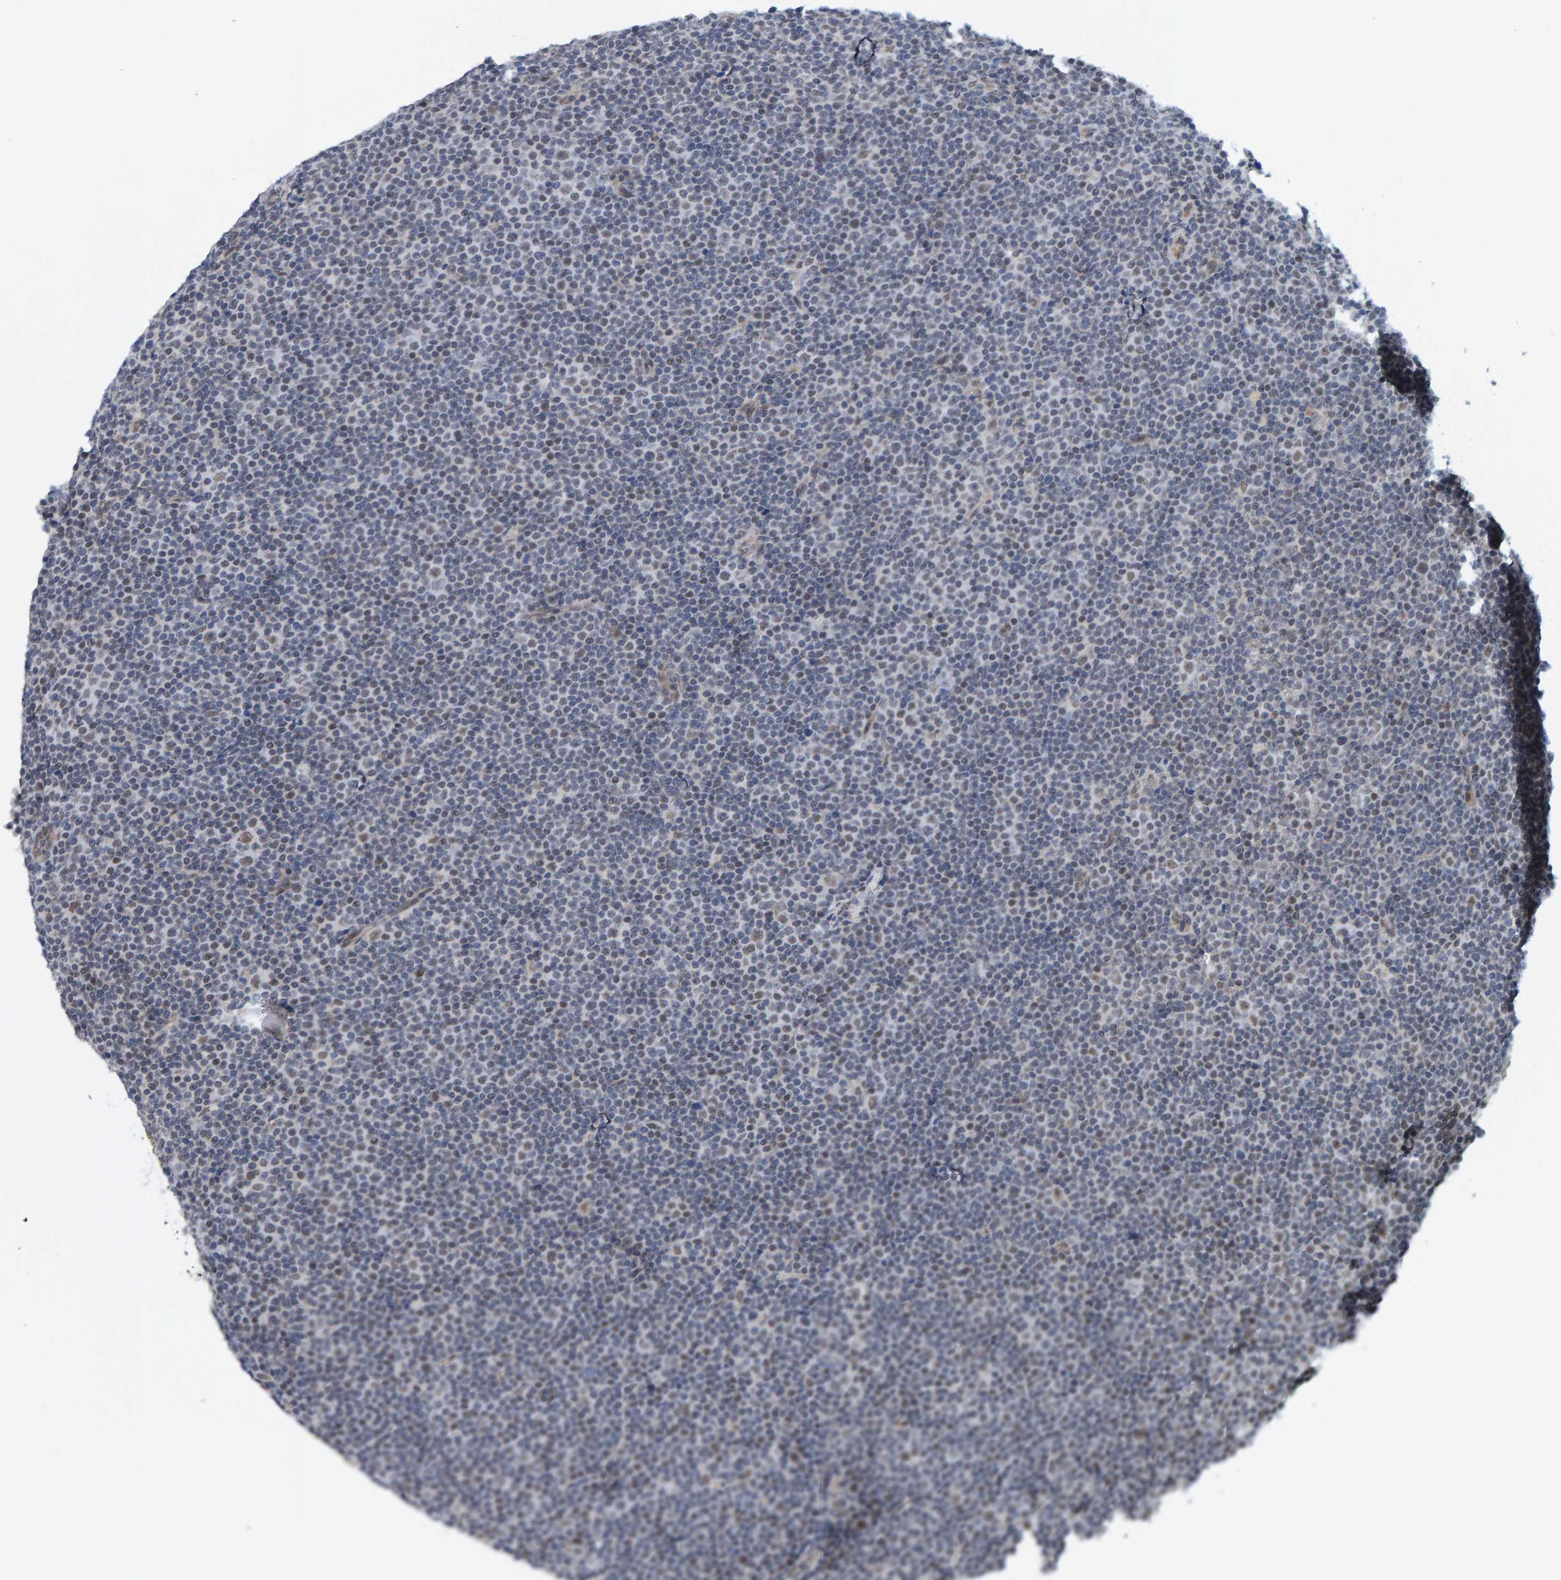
{"staining": {"intensity": "weak", "quantity": "<25%", "location": "nuclear"}, "tissue": "lymphoma", "cell_type": "Tumor cells", "image_type": "cancer", "snomed": [{"axis": "morphology", "description": "Malignant lymphoma, non-Hodgkin's type, Low grade"}, {"axis": "topography", "description": "Lymph node"}], "caption": "Human malignant lymphoma, non-Hodgkin's type (low-grade) stained for a protein using immunohistochemistry displays no positivity in tumor cells.", "gene": "SCRN2", "patient": {"sex": "female", "age": 67}}